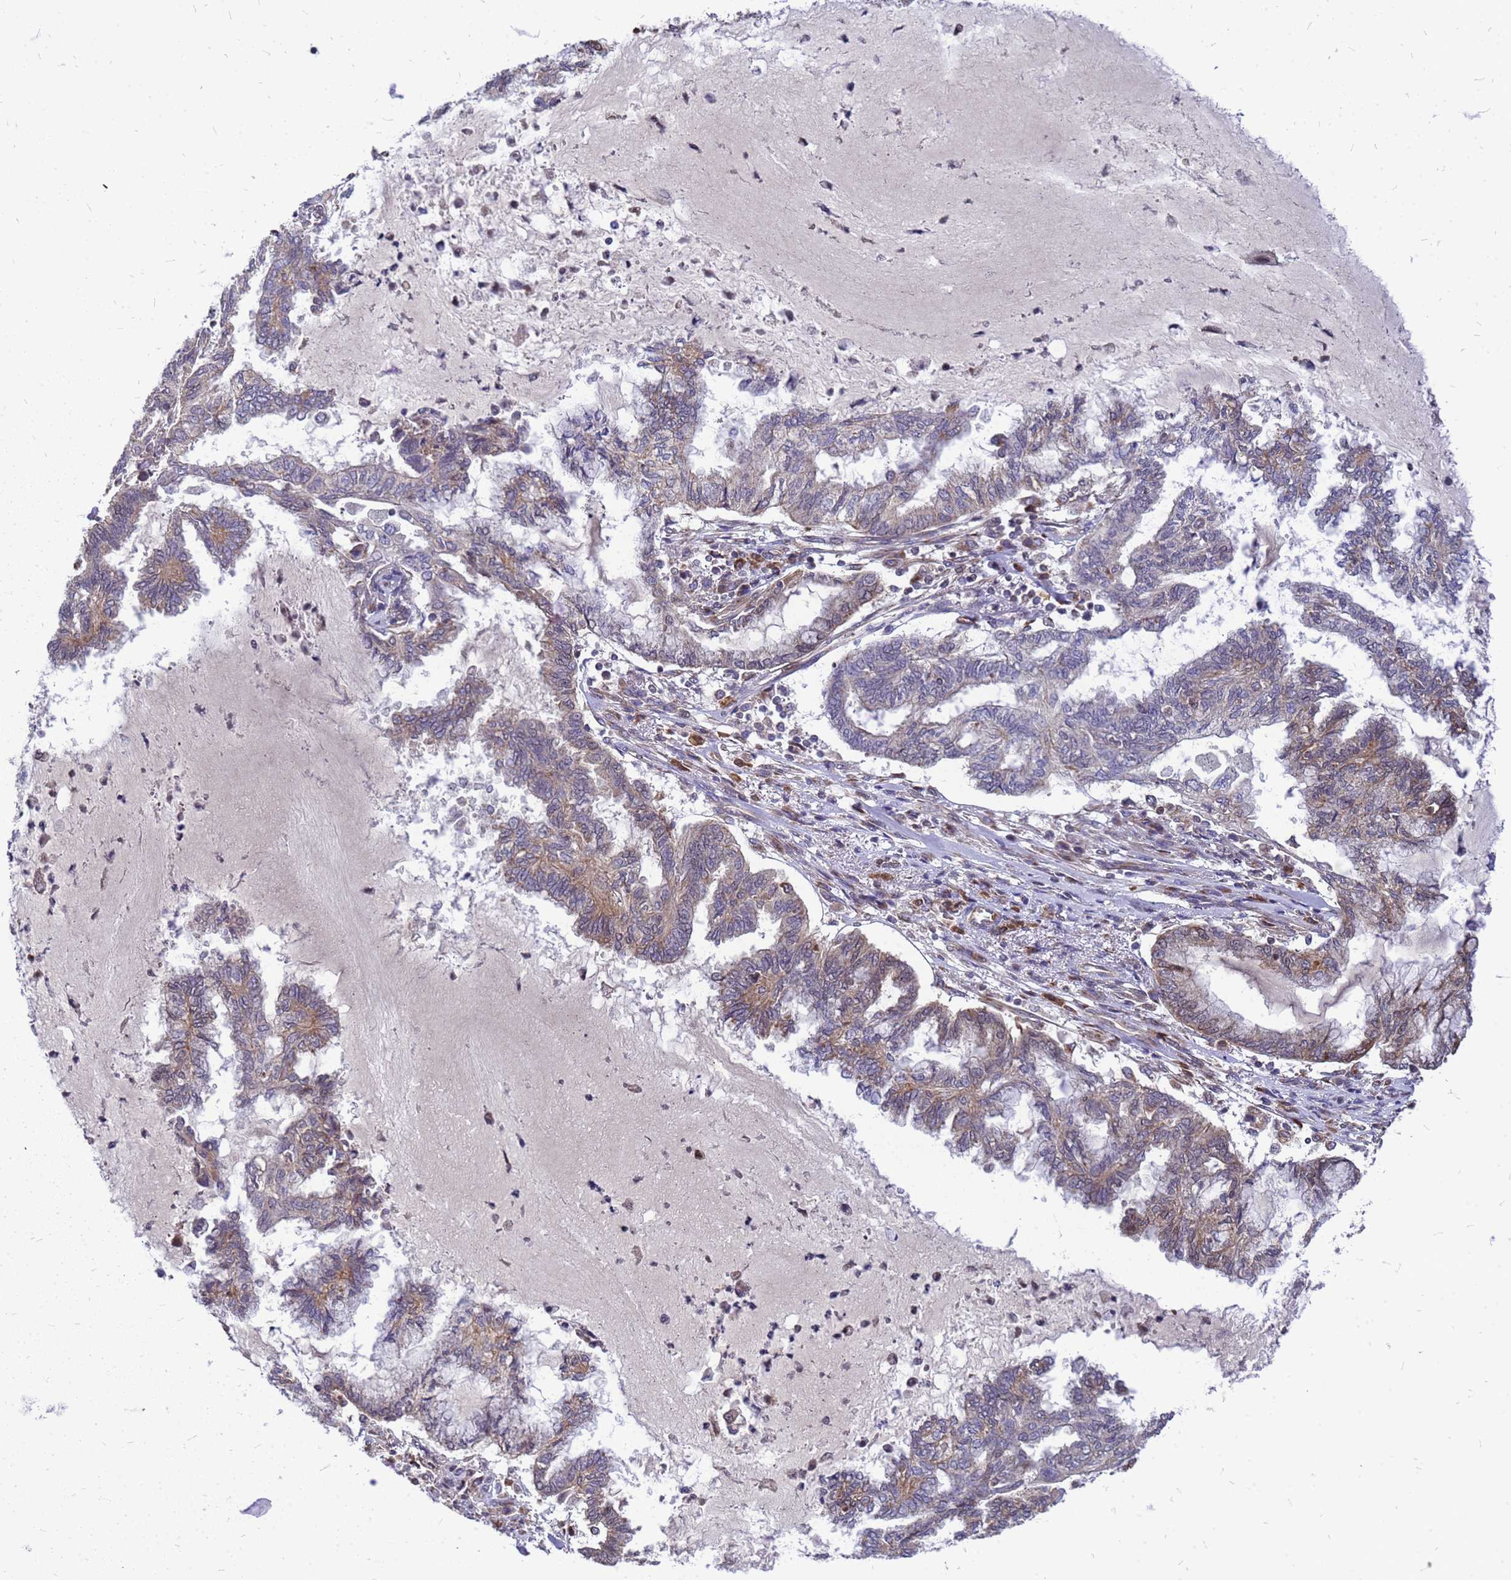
{"staining": {"intensity": "moderate", "quantity": "<25%", "location": "cytoplasmic/membranous"}, "tissue": "endometrial cancer", "cell_type": "Tumor cells", "image_type": "cancer", "snomed": [{"axis": "morphology", "description": "Adenocarcinoma, NOS"}, {"axis": "topography", "description": "Endometrium"}], "caption": "Brown immunohistochemical staining in endometrial cancer (adenocarcinoma) displays moderate cytoplasmic/membranous staining in about <25% of tumor cells. Nuclei are stained in blue.", "gene": "CMC4", "patient": {"sex": "female", "age": 86}}